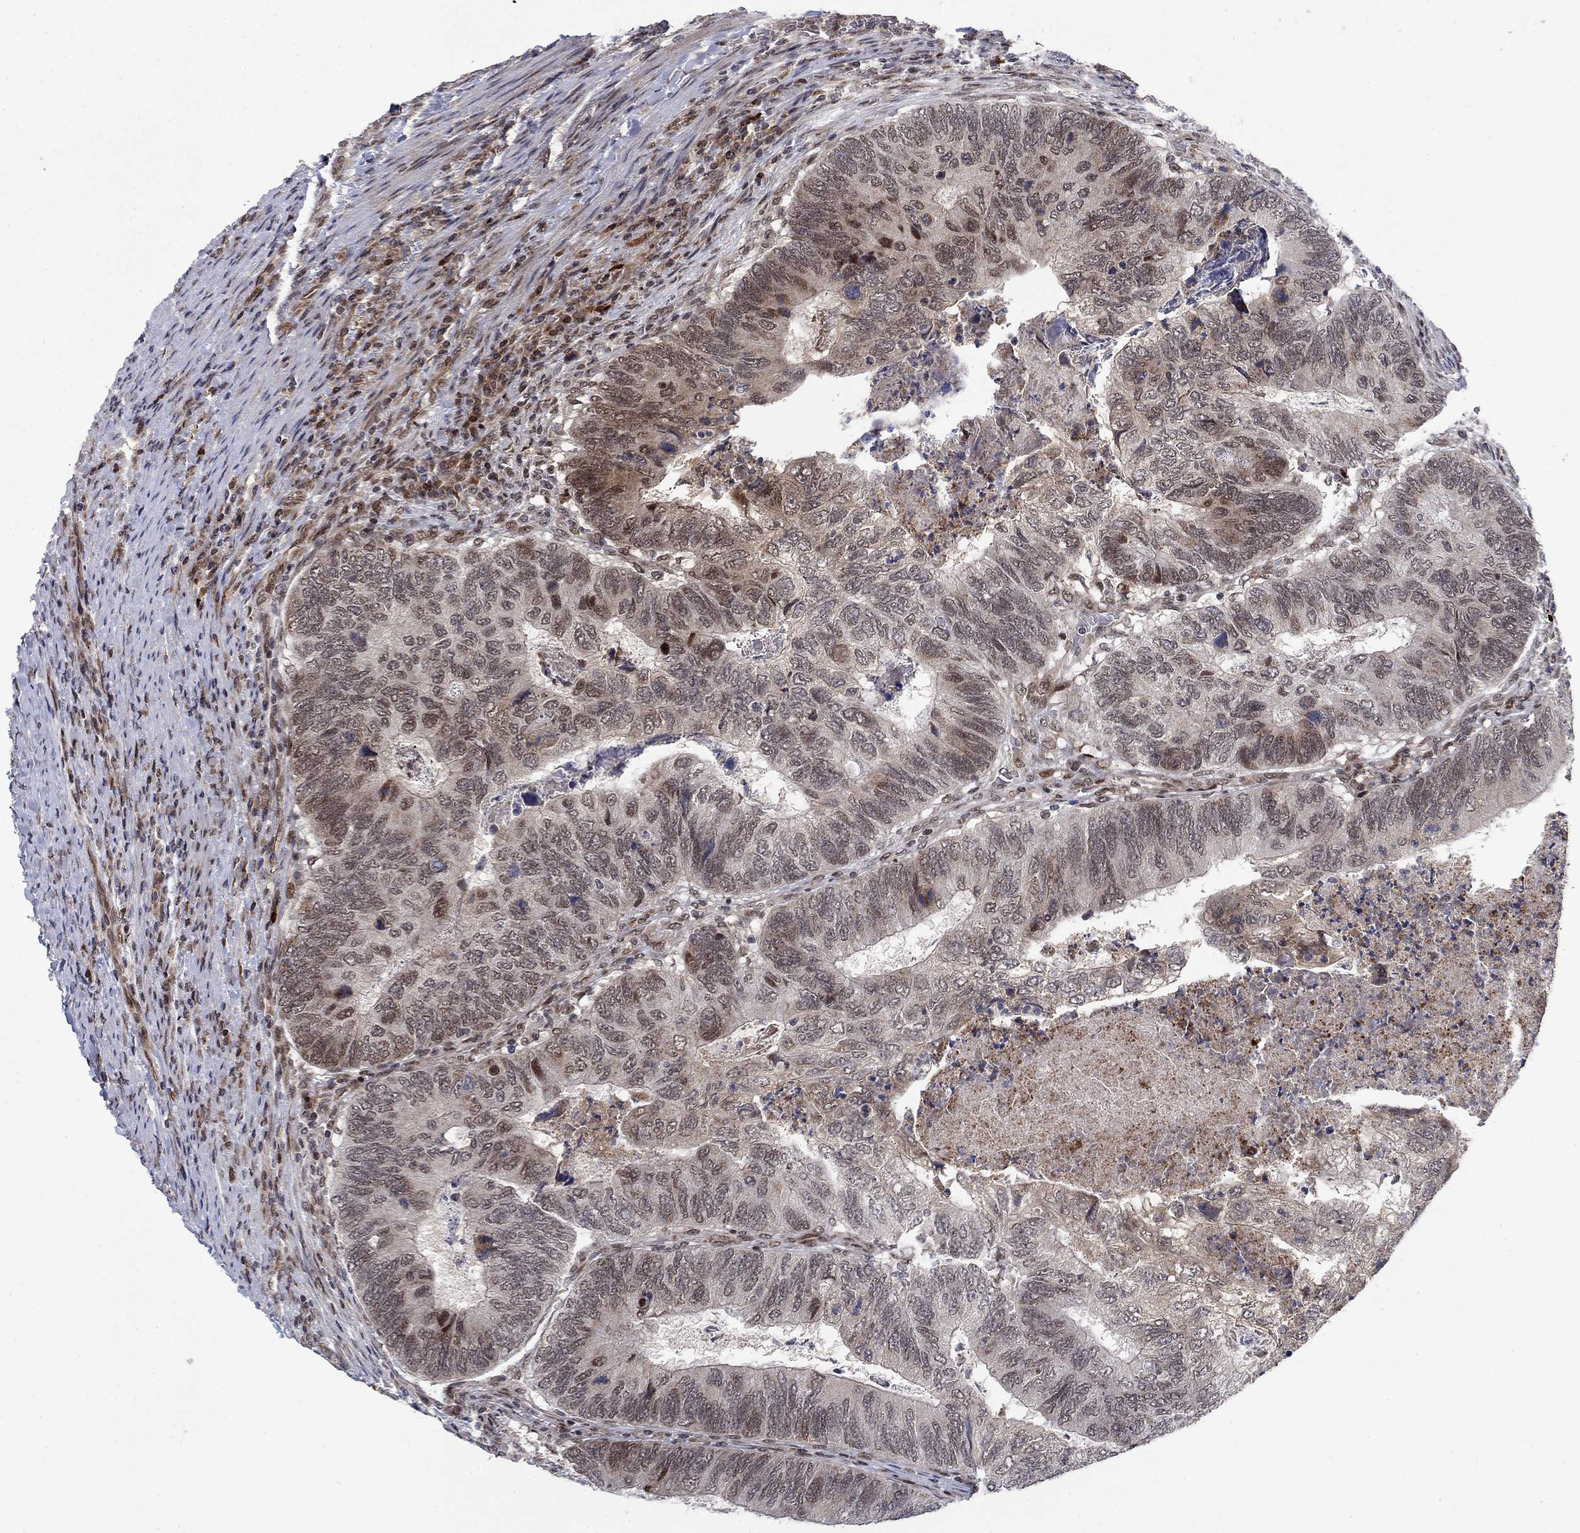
{"staining": {"intensity": "weak", "quantity": "<25%", "location": "cytoplasmic/membranous,nuclear"}, "tissue": "colorectal cancer", "cell_type": "Tumor cells", "image_type": "cancer", "snomed": [{"axis": "morphology", "description": "Adenocarcinoma, NOS"}, {"axis": "topography", "description": "Colon"}], "caption": "A high-resolution photomicrograph shows IHC staining of colorectal cancer (adenocarcinoma), which reveals no significant staining in tumor cells. Brightfield microscopy of IHC stained with DAB (3,3'-diaminobenzidine) (brown) and hematoxylin (blue), captured at high magnification.", "gene": "PRICKLE4", "patient": {"sex": "female", "age": 67}}